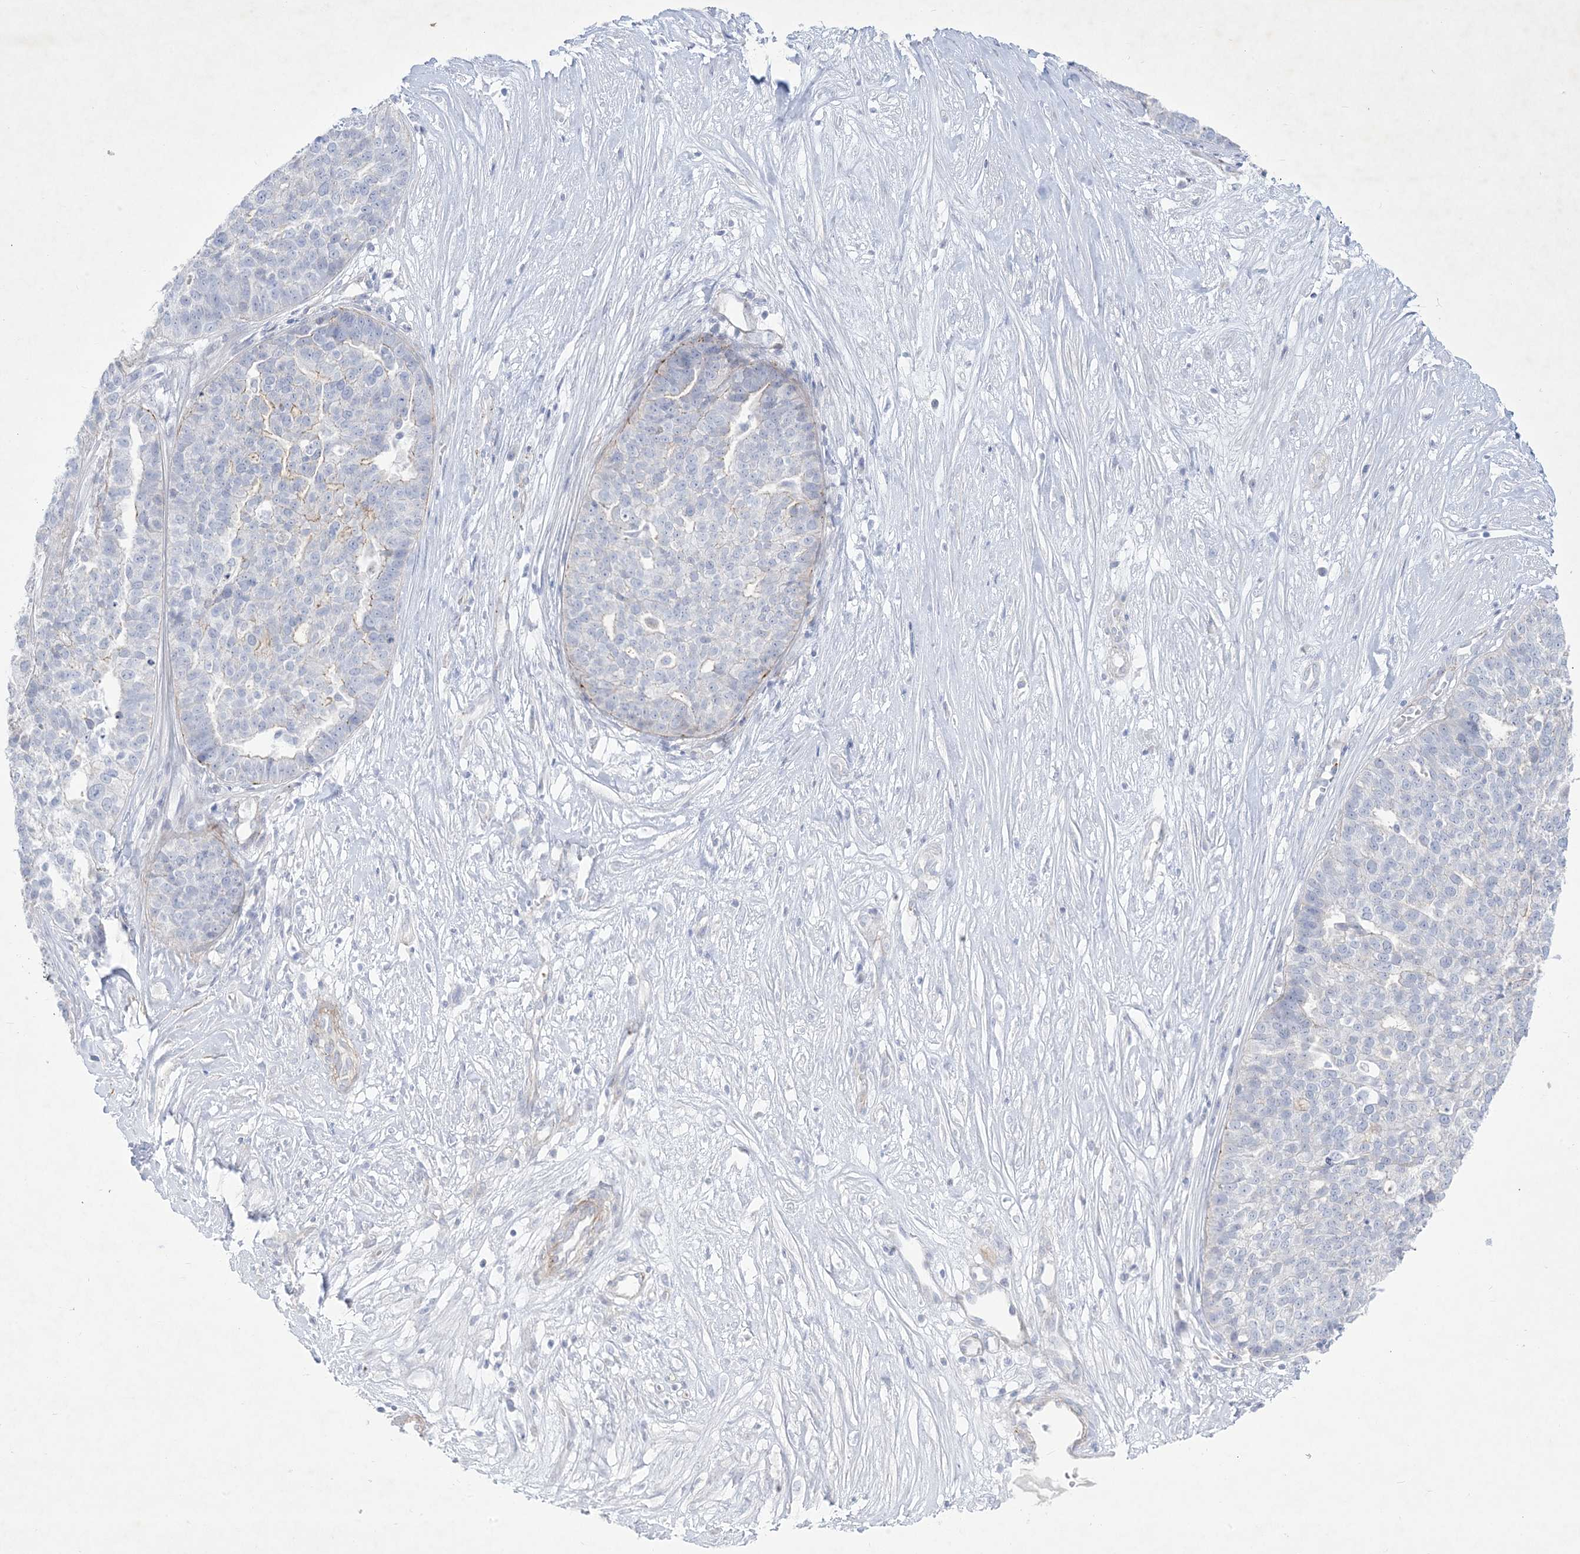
{"staining": {"intensity": "negative", "quantity": "none", "location": "none"}, "tissue": "ovarian cancer", "cell_type": "Tumor cells", "image_type": "cancer", "snomed": [{"axis": "morphology", "description": "Cystadenocarcinoma, serous, NOS"}, {"axis": "topography", "description": "Ovary"}], "caption": "Tumor cells are negative for brown protein staining in ovarian serous cystadenocarcinoma.", "gene": "B3GNT7", "patient": {"sex": "female", "age": 59}}